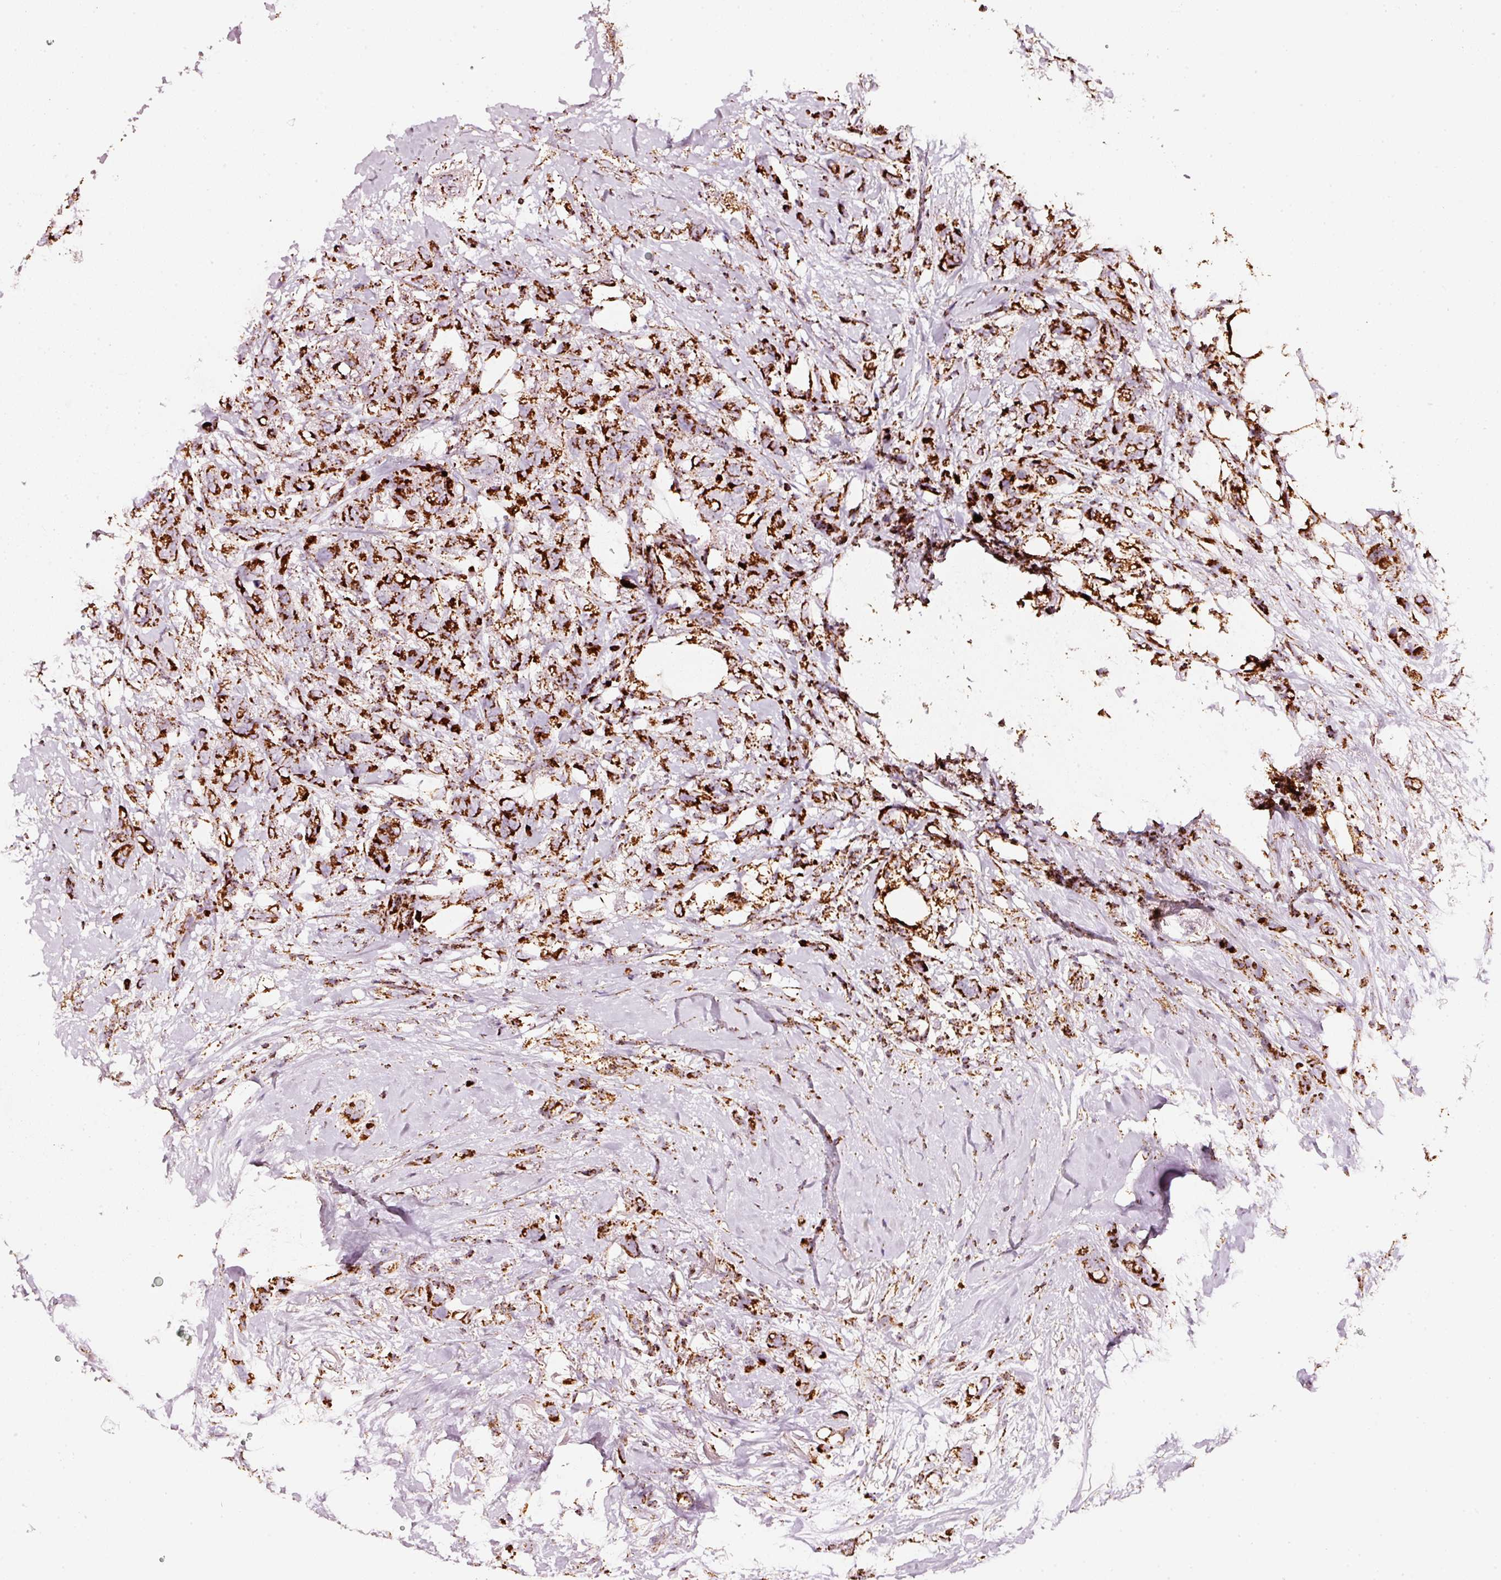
{"staining": {"intensity": "strong", "quantity": ">75%", "location": "cytoplasmic/membranous"}, "tissue": "breast cancer", "cell_type": "Tumor cells", "image_type": "cancer", "snomed": [{"axis": "morphology", "description": "Lobular carcinoma"}, {"axis": "topography", "description": "Breast"}], "caption": "Human breast cancer (lobular carcinoma) stained for a protein (brown) reveals strong cytoplasmic/membranous positive positivity in about >75% of tumor cells.", "gene": "UQCRC1", "patient": {"sex": "female", "age": 91}}